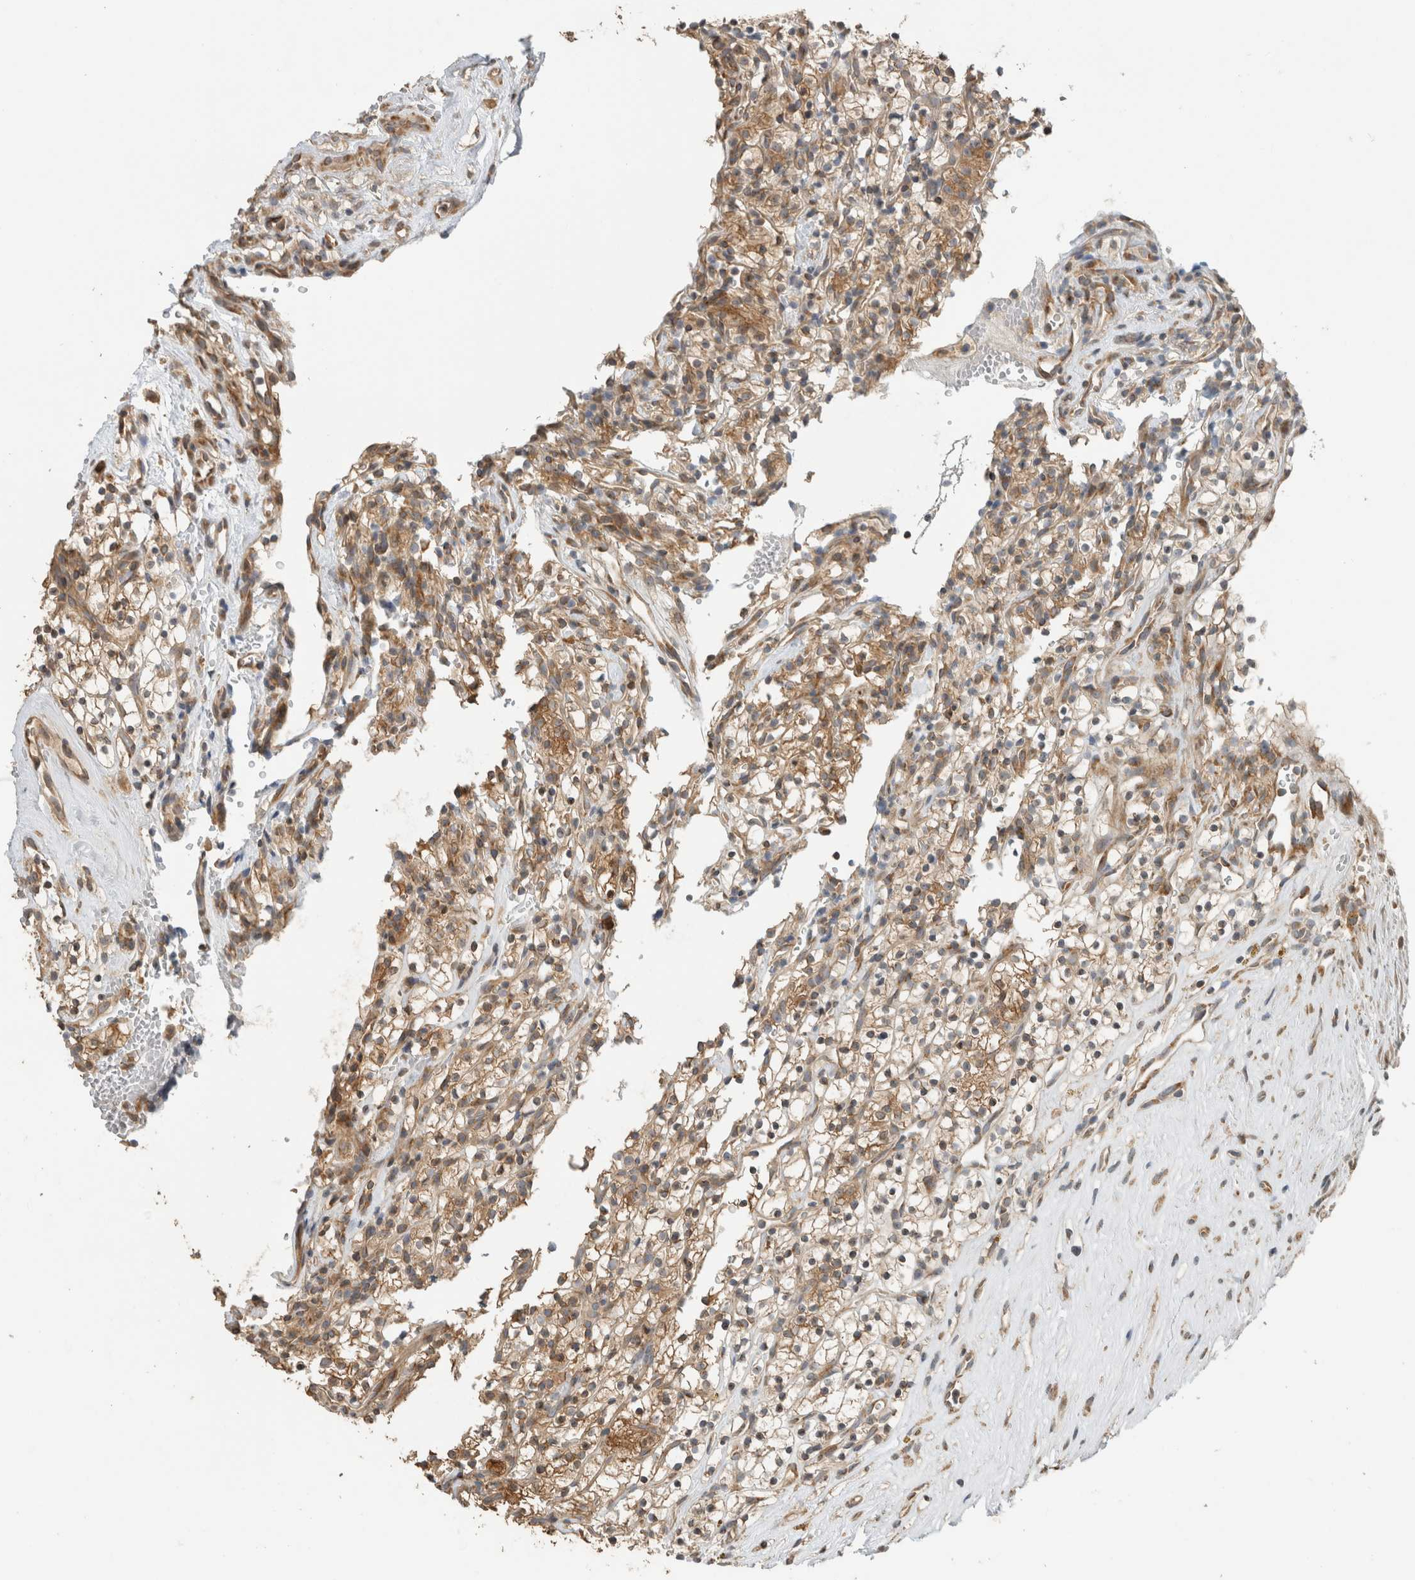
{"staining": {"intensity": "moderate", "quantity": ">75%", "location": "cytoplasmic/membranous"}, "tissue": "renal cancer", "cell_type": "Tumor cells", "image_type": "cancer", "snomed": [{"axis": "morphology", "description": "Adenocarcinoma, NOS"}, {"axis": "topography", "description": "Kidney"}], "caption": "Immunohistochemical staining of renal adenocarcinoma shows medium levels of moderate cytoplasmic/membranous staining in about >75% of tumor cells.", "gene": "PUM1", "patient": {"sex": "female", "age": 57}}